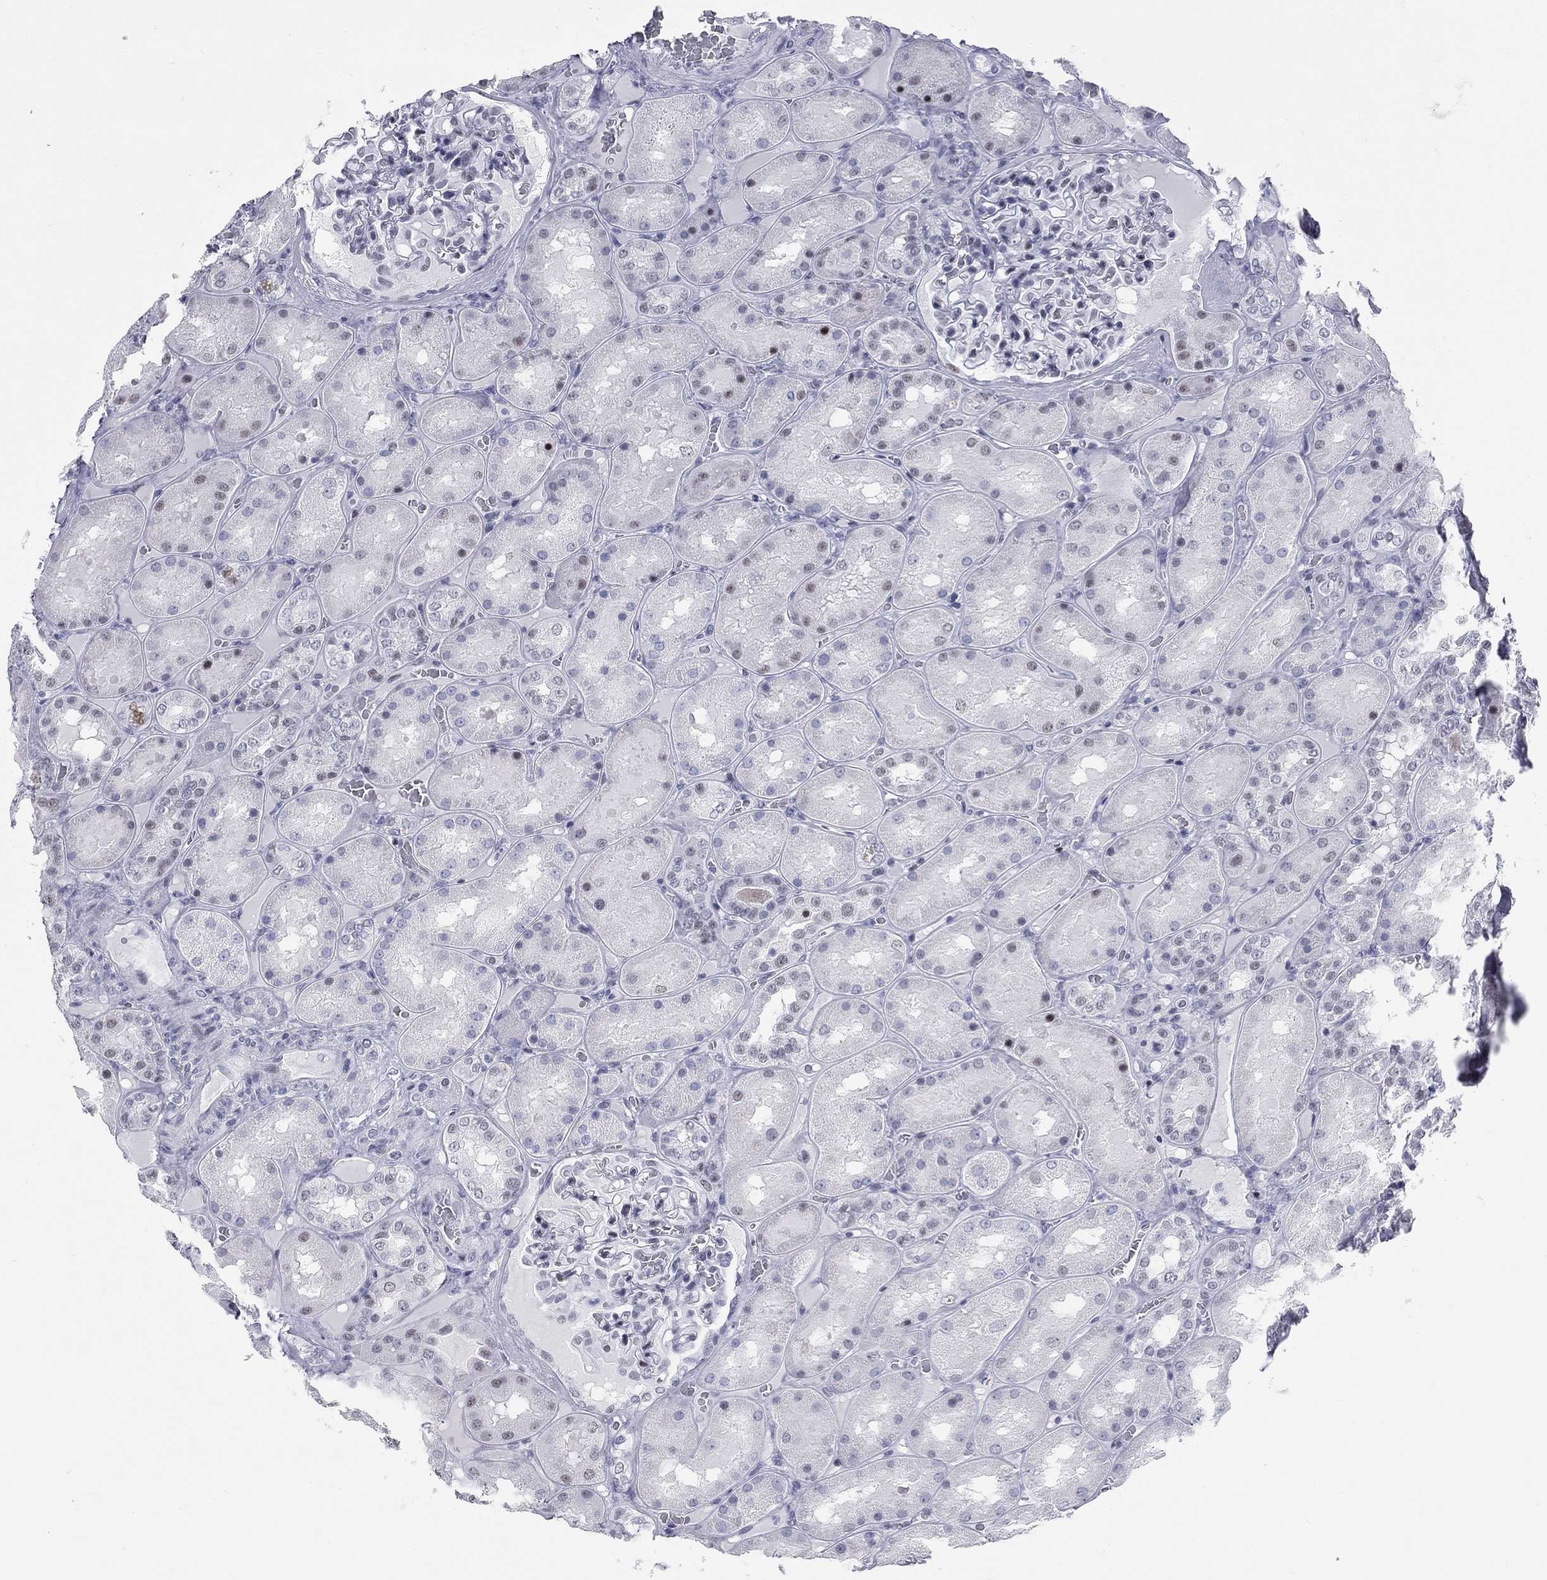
{"staining": {"intensity": "negative", "quantity": "none", "location": "none"}, "tissue": "kidney", "cell_type": "Cells in glomeruli", "image_type": "normal", "snomed": [{"axis": "morphology", "description": "Normal tissue, NOS"}, {"axis": "topography", "description": "Kidney"}], "caption": "Human kidney stained for a protein using immunohistochemistry (IHC) reveals no expression in cells in glomeruli.", "gene": "ASF1B", "patient": {"sex": "male", "age": 73}}